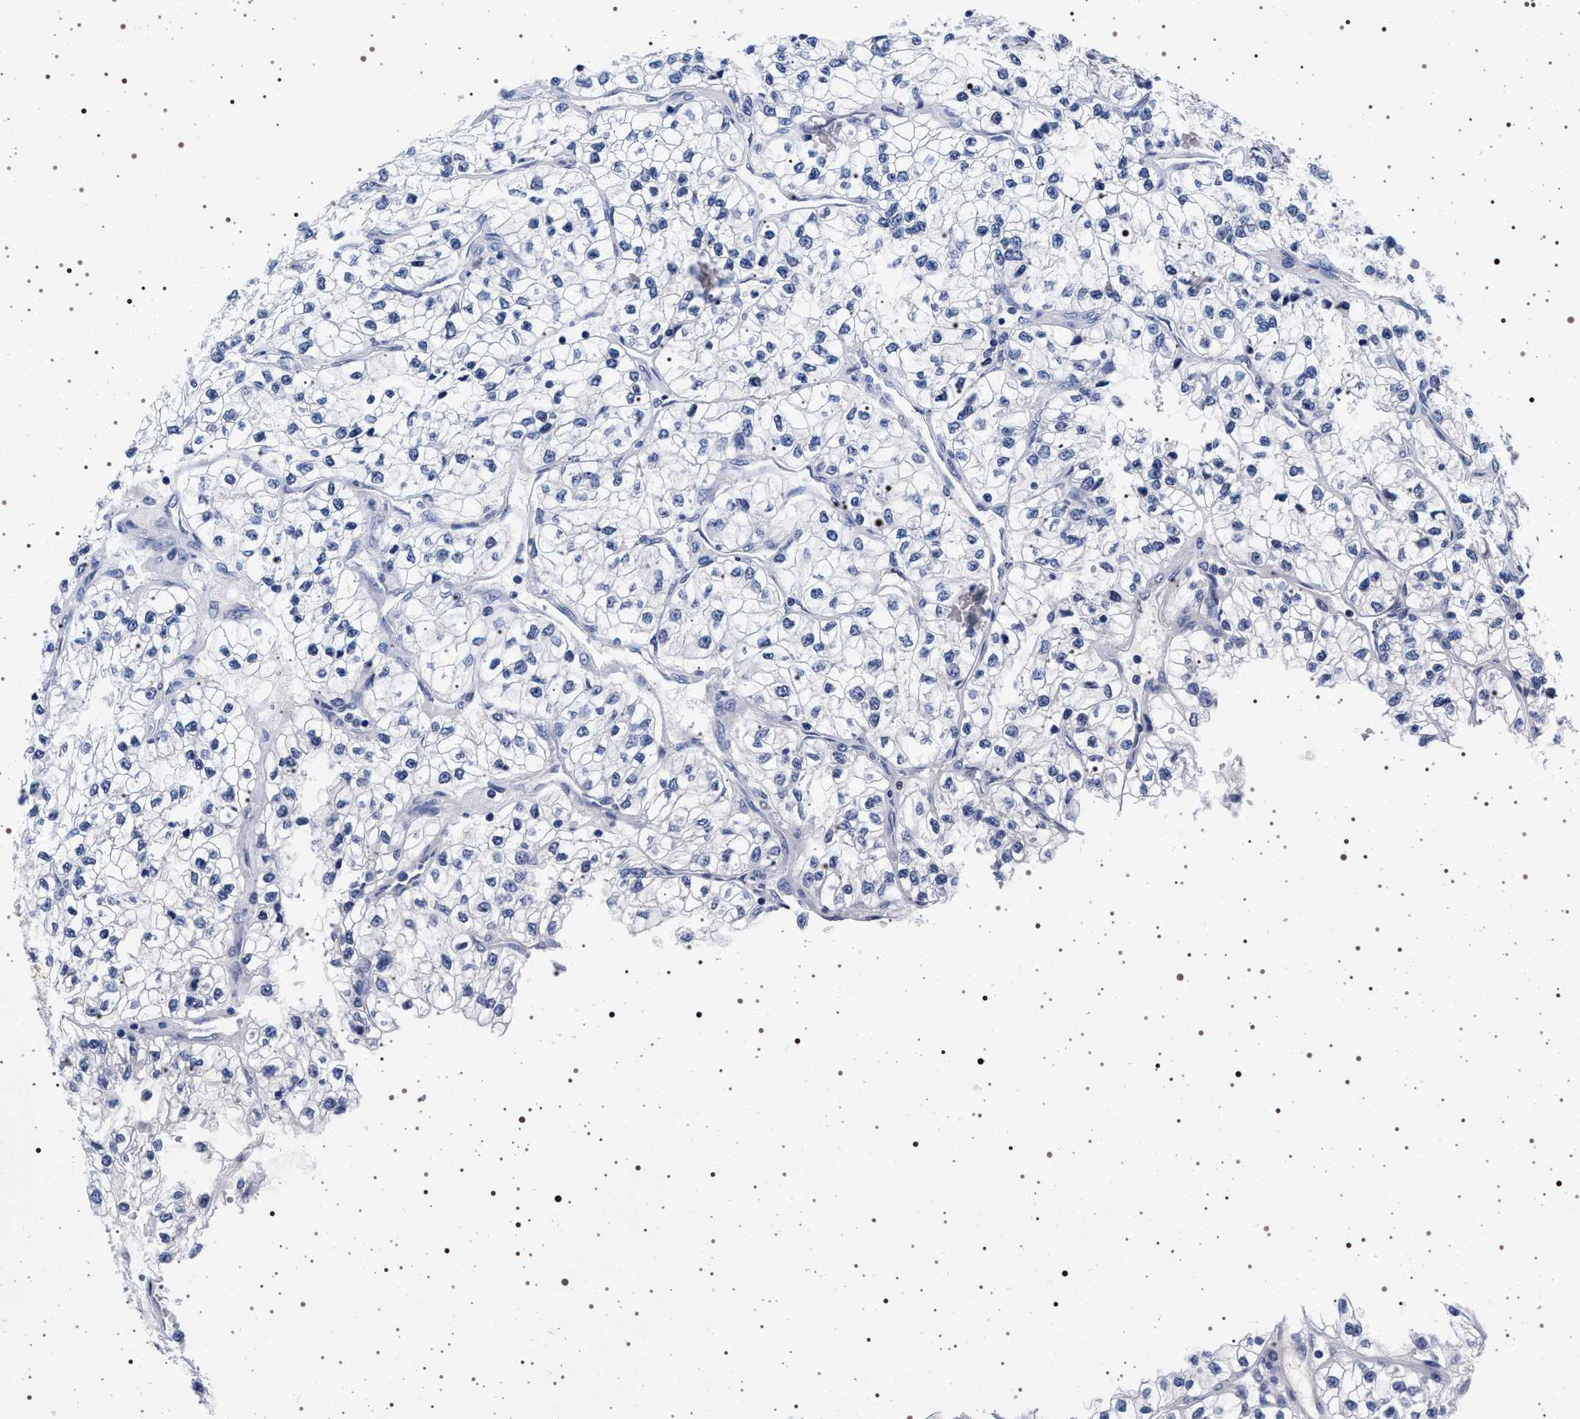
{"staining": {"intensity": "negative", "quantity": "none", "location": "none"}, "tissue": "renal cancer", "cell_type": "Tumor cells", "image_type": "cancer", "snomed": [{"axis": "morphology", "description": "Adenocarcinoma, NOS"}, {"axis": "topography", "description": "Kidney"}], "caption": "The micrograph exhibits no significant expression in tumor cells of renal cancer (adenocarcinoma).", "gene": "MAPK10", "patient": {"sex": "female", "age": 57}}